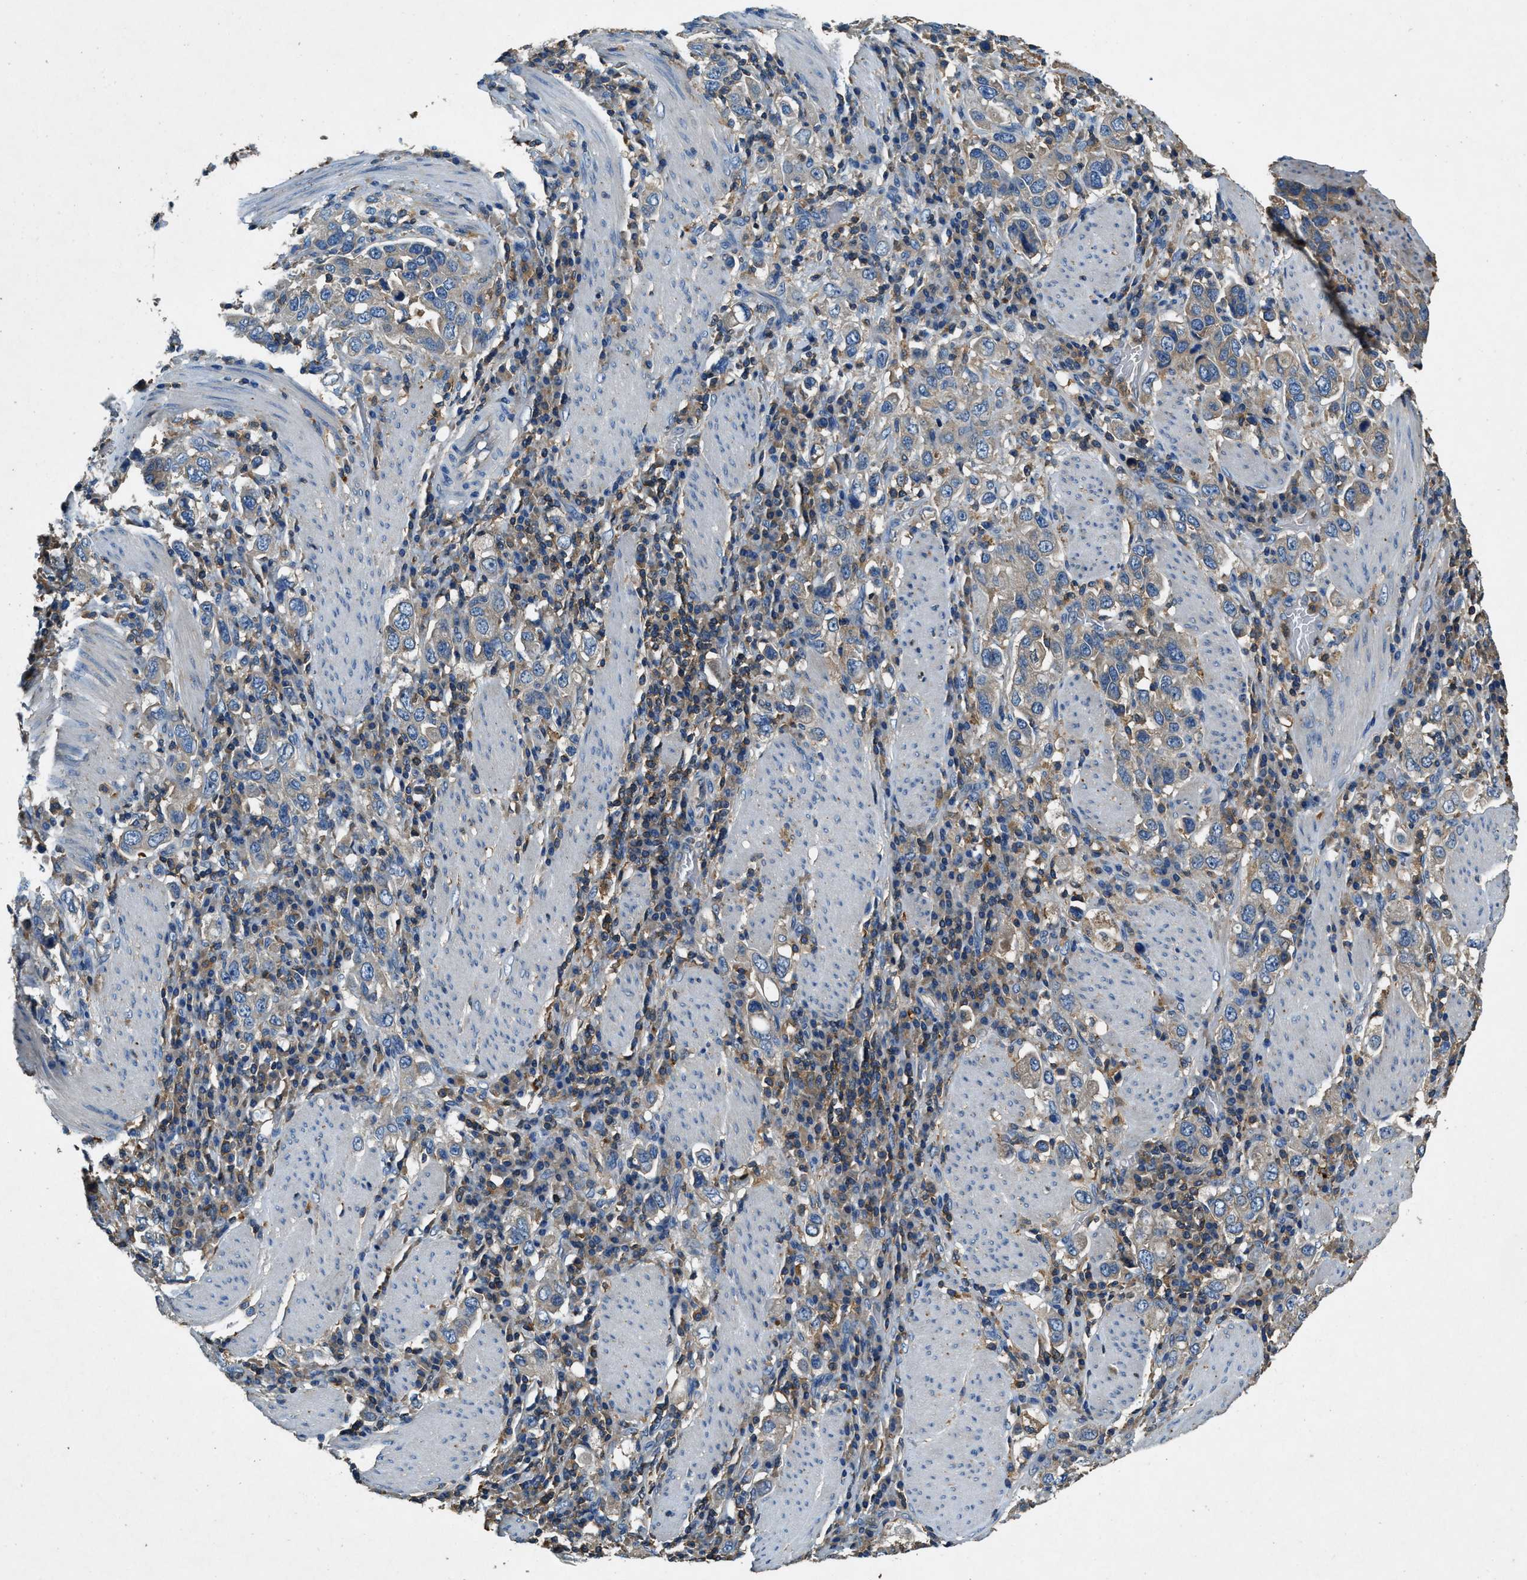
{"staining": {"intensity": "weak", "quantity": "25%-75%", "location": "cytoplasmic/membranous"}, "tissue": "stomach cancer", "cell_type": "Tumor cells", "image_type": "cancer", "snomed": [{"axis": "morphology", "description": "Adenocarcinoma, NOS"}, {"axis": "topography", "description": "Stomach, upper"}], "caption": "Stomach cancer tissue displays weak cytoplasmic/membranous expression in about 25%-75% of tumor cells", "gene": "BLOC1S1", "patient": {"sex": "male", "age": 62}}